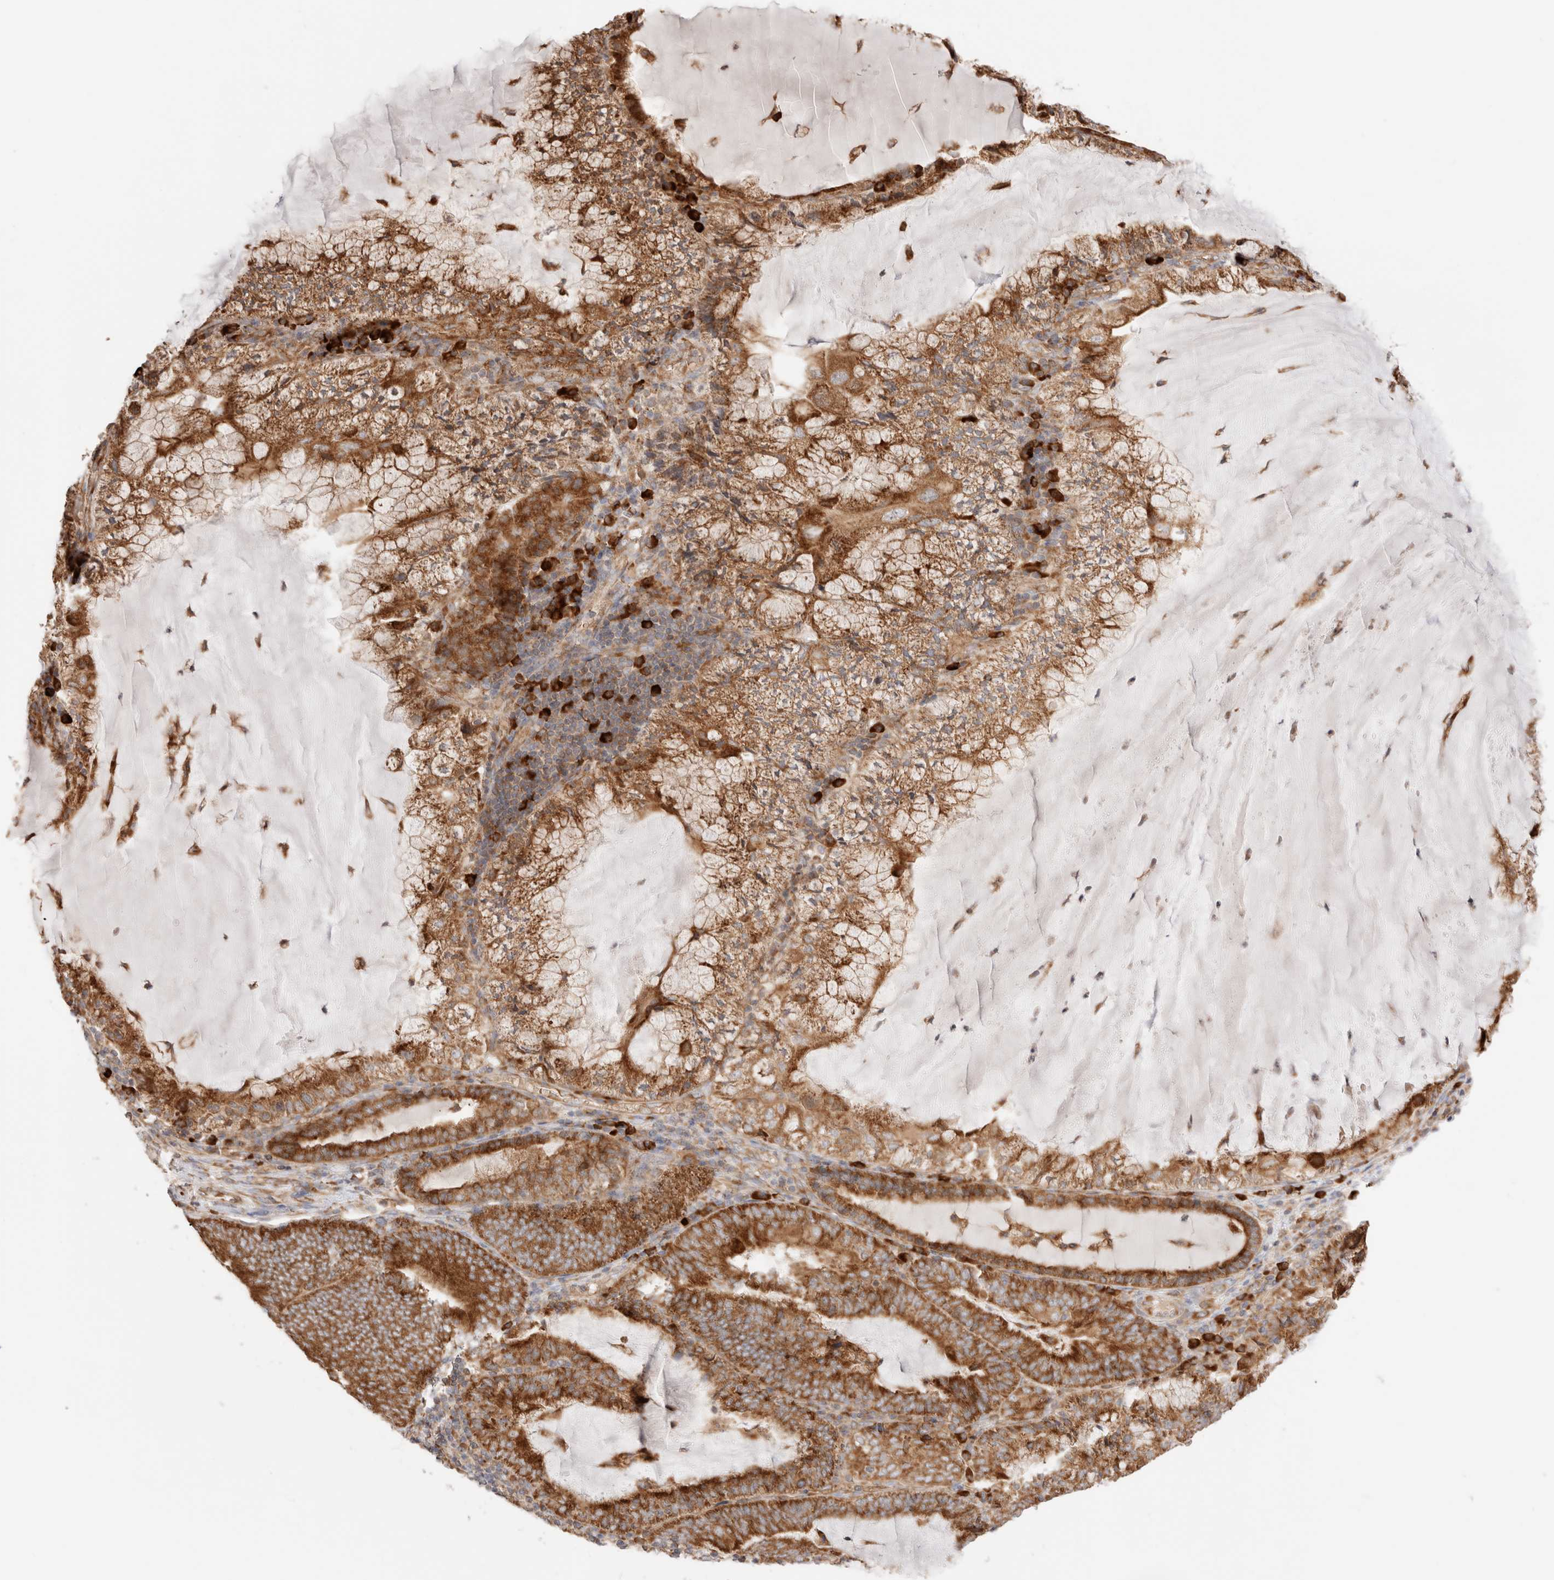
{"staining": {"intensity": "moderate", "quantity": ">75%", "location": "cytoplasmic/membranous"}, "tissue": "endometrial cancer", "cell_type": "Tumor cells", "image_type": "cancer", "snomed": [{"axis": "morphology", "description": "Adenocarcinoma, NOS"}, {"axis": "topography", "description": "Endometrium"}], "caption": "A micrograph showing moderate cytoplasmic/membranous expression in about >75% of tumor cells in endometrial adenocarcinoma, as visualized by brown immunohistochemical staining.", "gene": "UTS2B", "patient": {"sex": "female", "age": 81}}